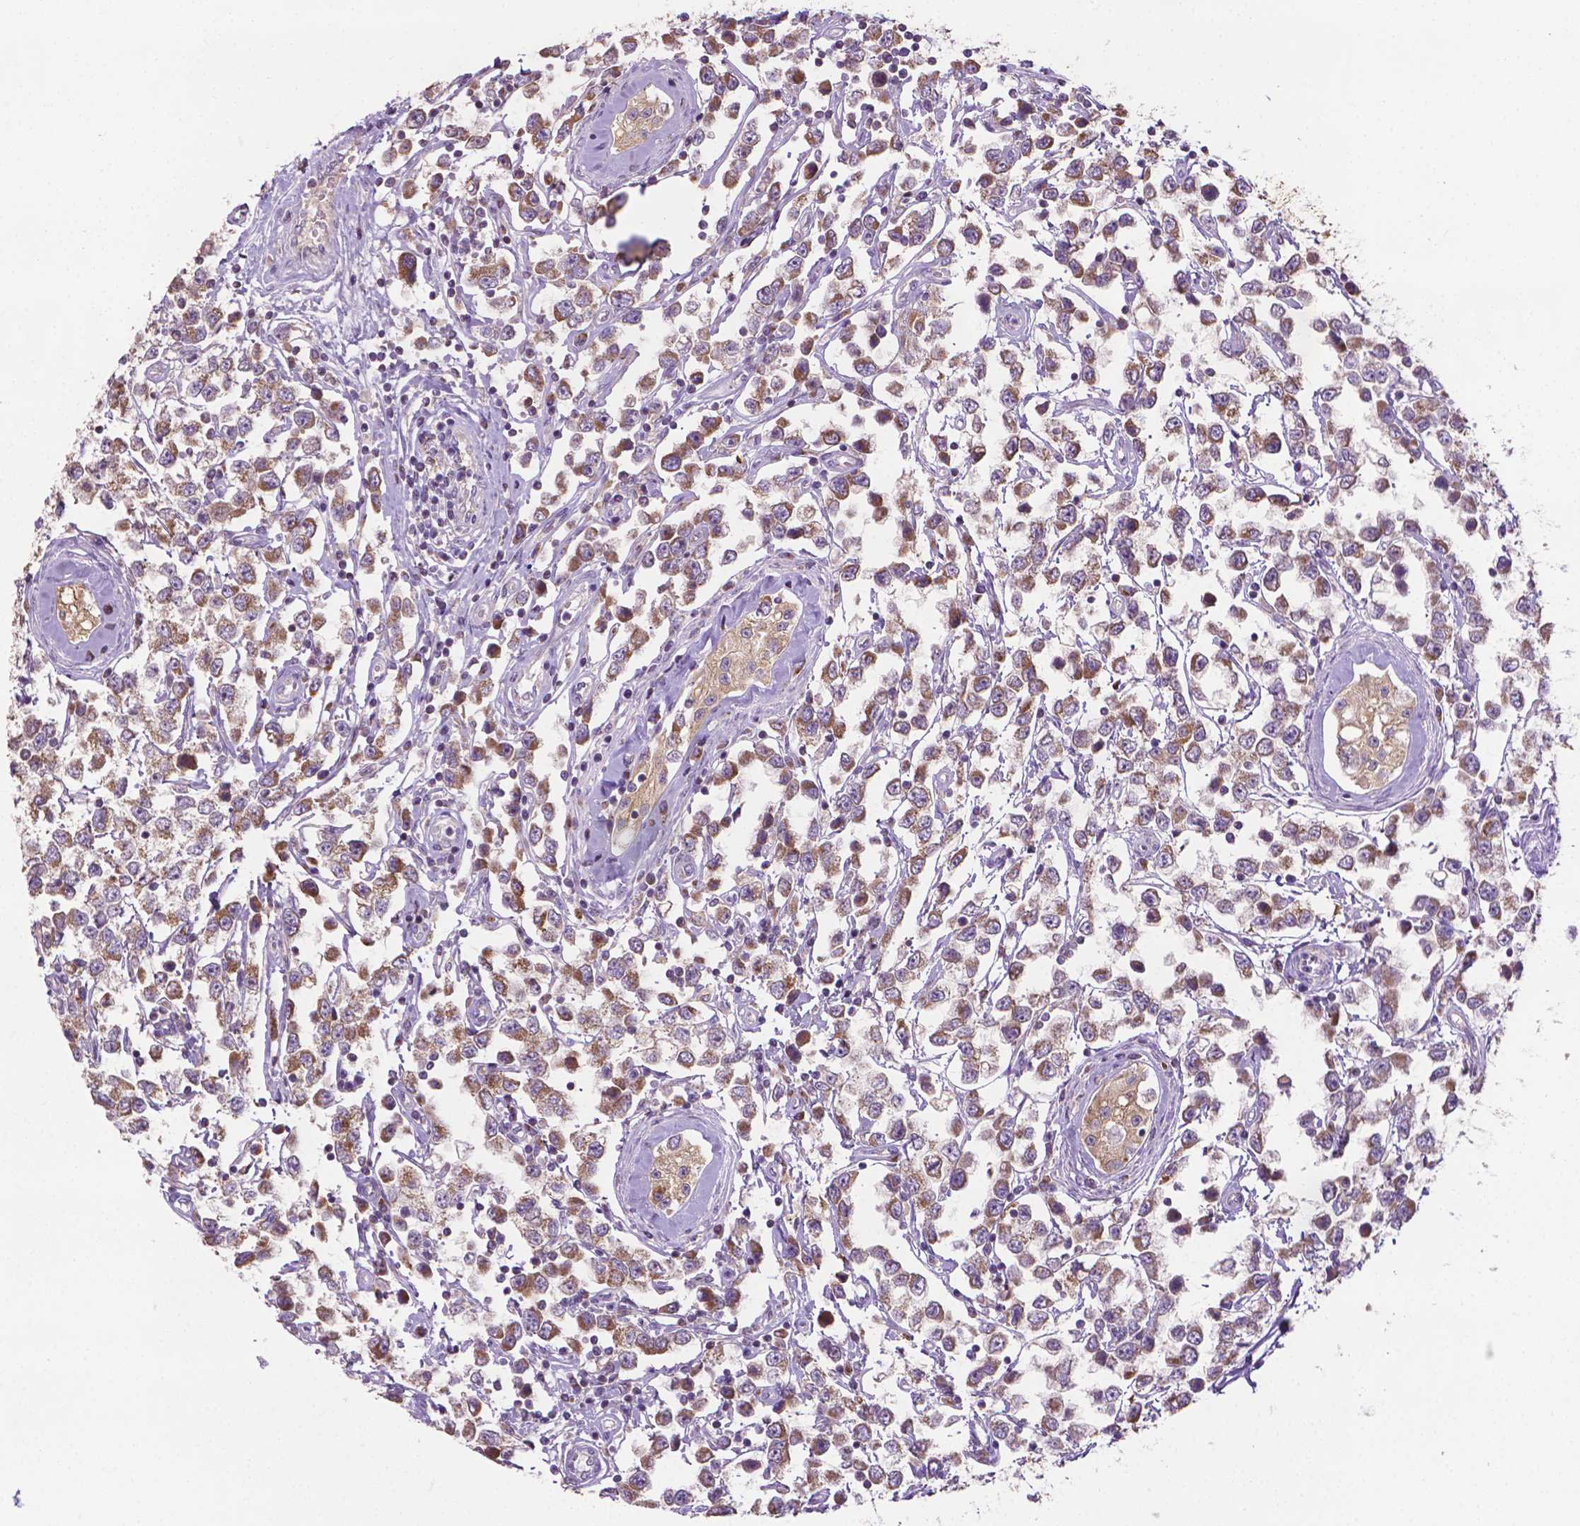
{"staining": {"intensity": "strong", "quantity": ">75%", "location": "cytoplasmic/membranous"}, "tissue": "testis cancer", "cell_type": "Tumor cells", "image_type": "cancer", "snomed": [{"axis": "morphology", "description": "Seminoma, NOS"}, {"axis": "topography", "description": "Testis"}], "caption": "Testis cancer (seminoma) stained with DAB immunohistochemistry exhibits high levels of strong cytoplasmic/membranous positivity in about >75% of tumor cells.", "gene": "ILVBL", "patient": {"sex": "male", "age": 34}}